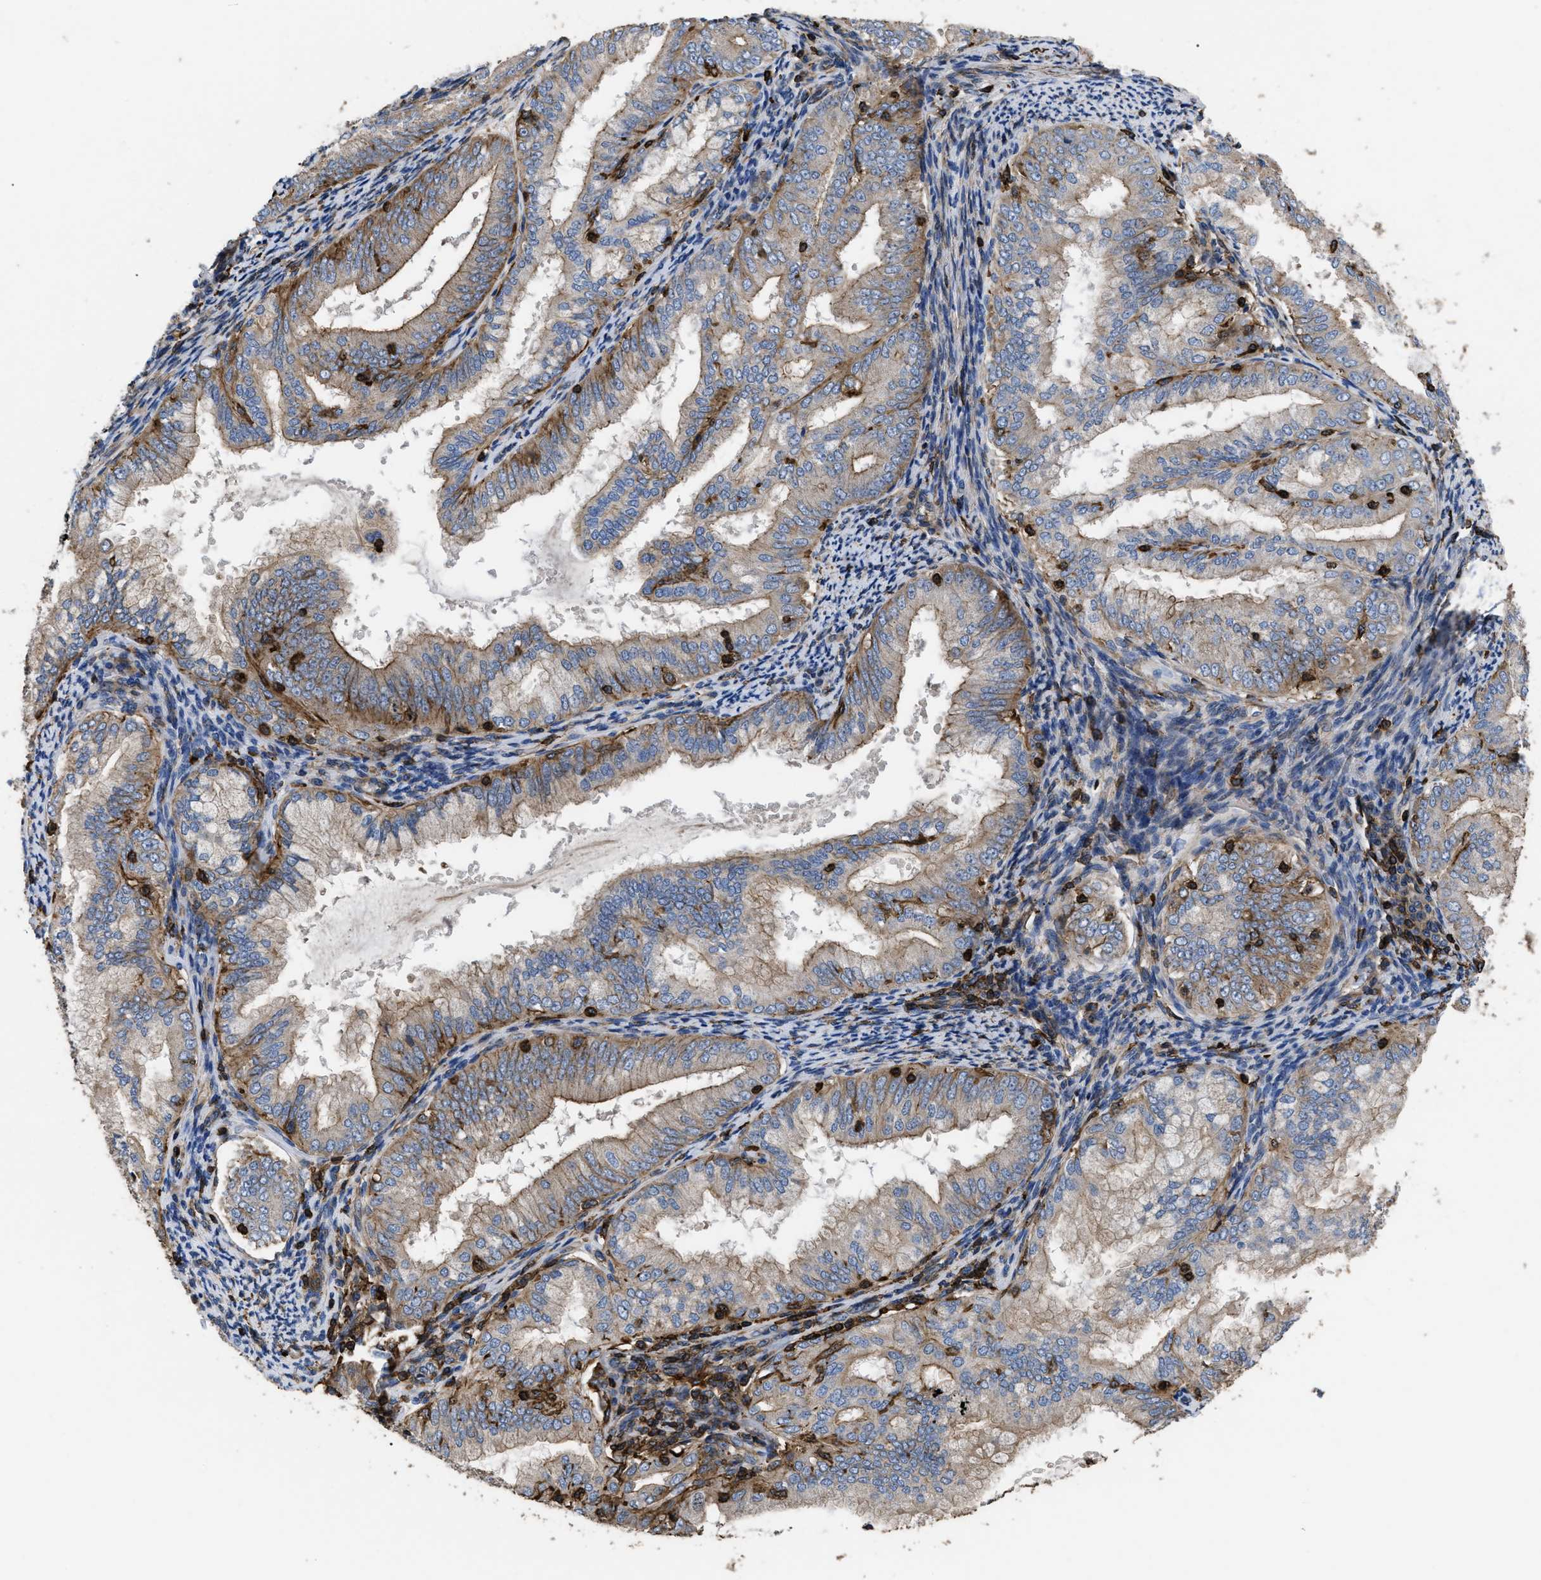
{"staining": {"intensity": "moderate", "quantity": ">75%", "location": "cytoplasmic/membranous"}, "tissue": "endometrial cancer", "cell_type": "Tumor cells", "image_type": "cancer", "snomed": [{"axis": "morphology", "description": "Adenocarcinoma, NOS"}, {"axis": "topography", "description": "Endometrium"}], "caption": "Immunohistochemical staining of human endometrial cancer demonstrates medium levels of moderate cytoplasmic/membranous protein staining in about >75% of tumor cells. (DAB (3,3'-diaminobenzidine) = brown stain, brightfield microscopy at high magnification).", "gene": "SCUBE2", "patient": {"sex": "female", "age": 63}}